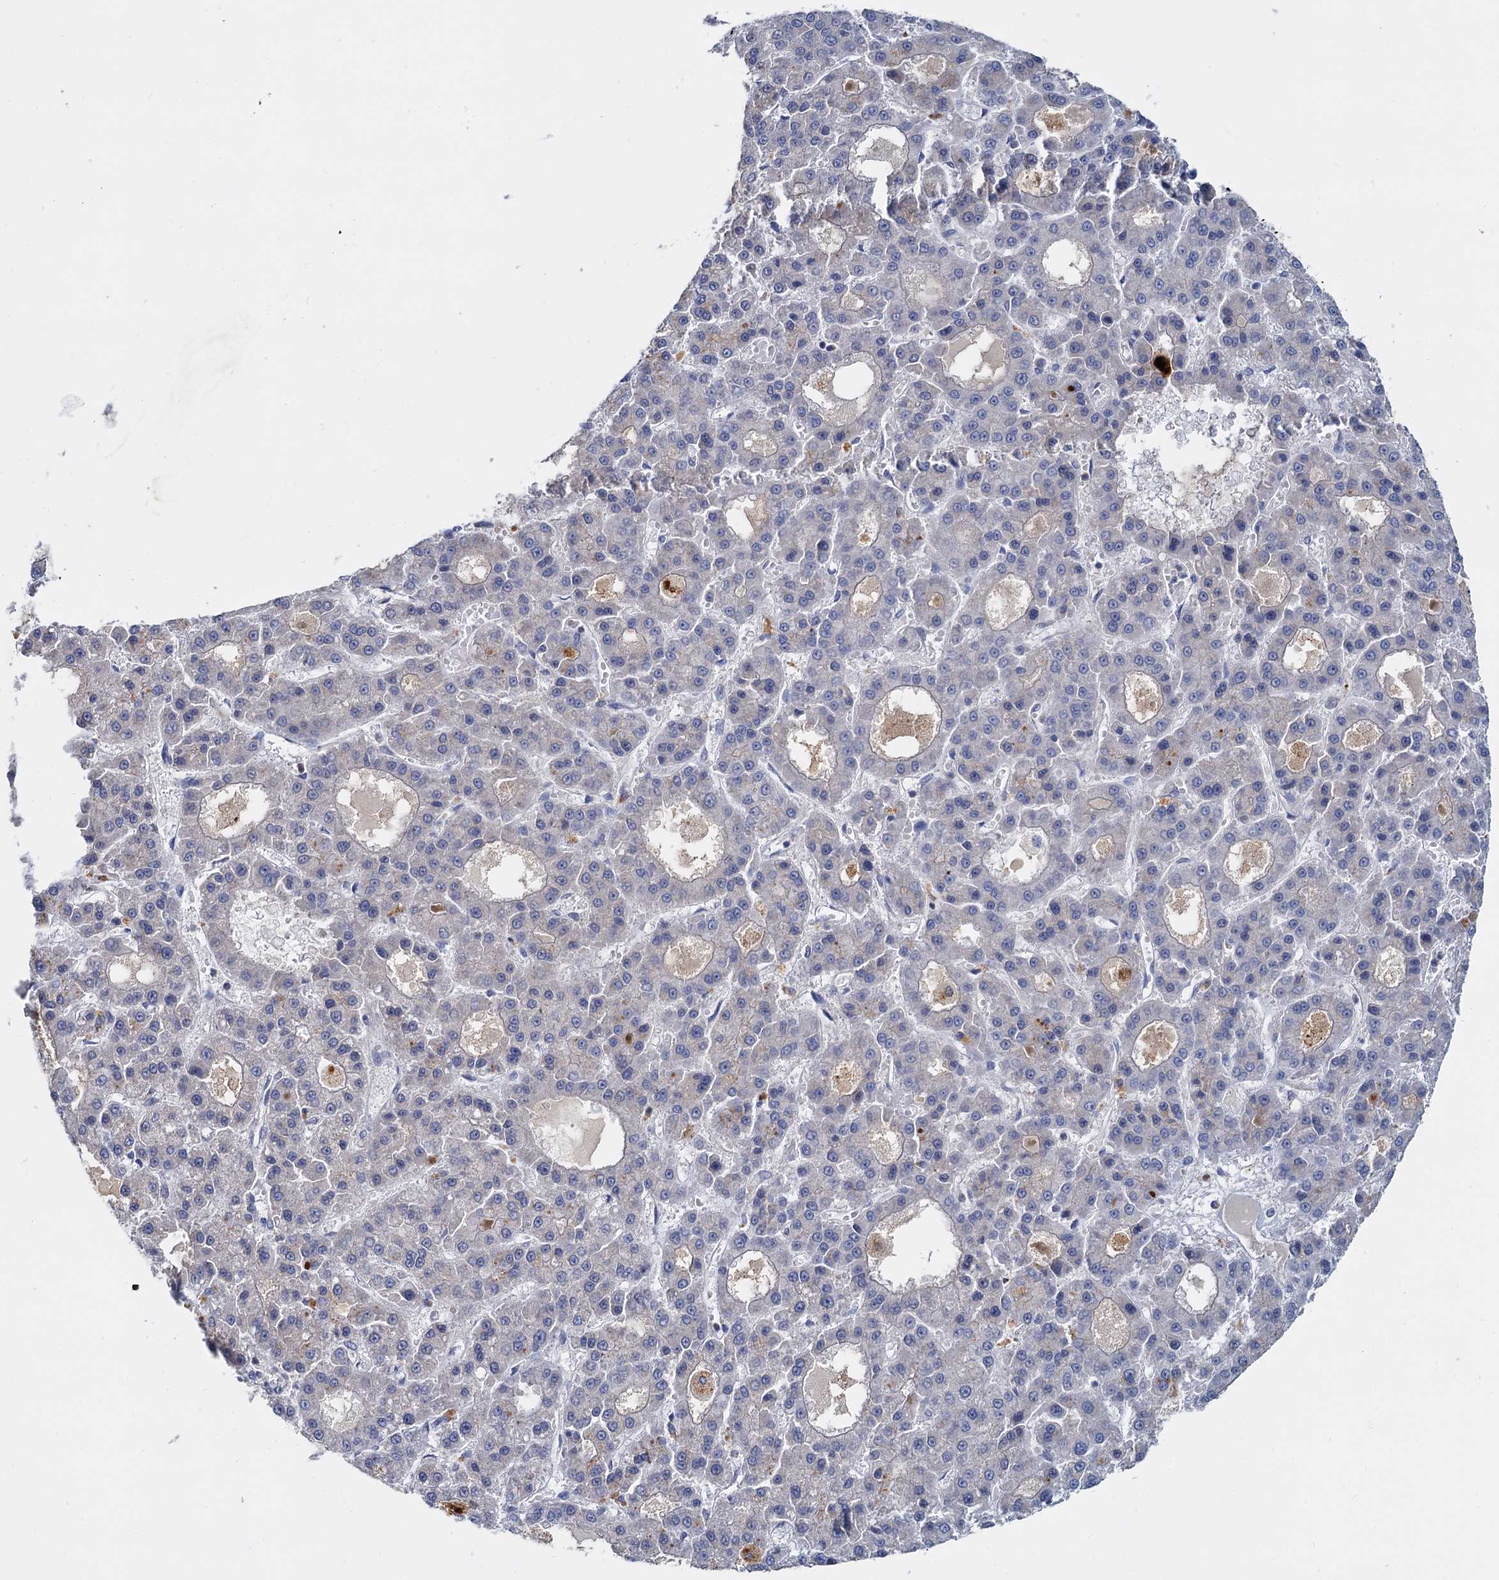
{"staining": {"intensity": "negative", "quantity": "none", "location": "none"}, "tissue": "liver cancer", "cell_type": "Tumor cells", "image_type": "cancer", "snomed": [{"axis": "morphology", "description": "Carcinoma, Hepatocellular, NOS"}, {"axis": "topography", "description": "Liver"}], "caption": "Tumor cells are negative for brown protein staining in hepatocellular carcinoma (liver). Nuclei are stained in blue.", "gene": "ACSM3", "patient": {"sex": "male", "age": 70}}